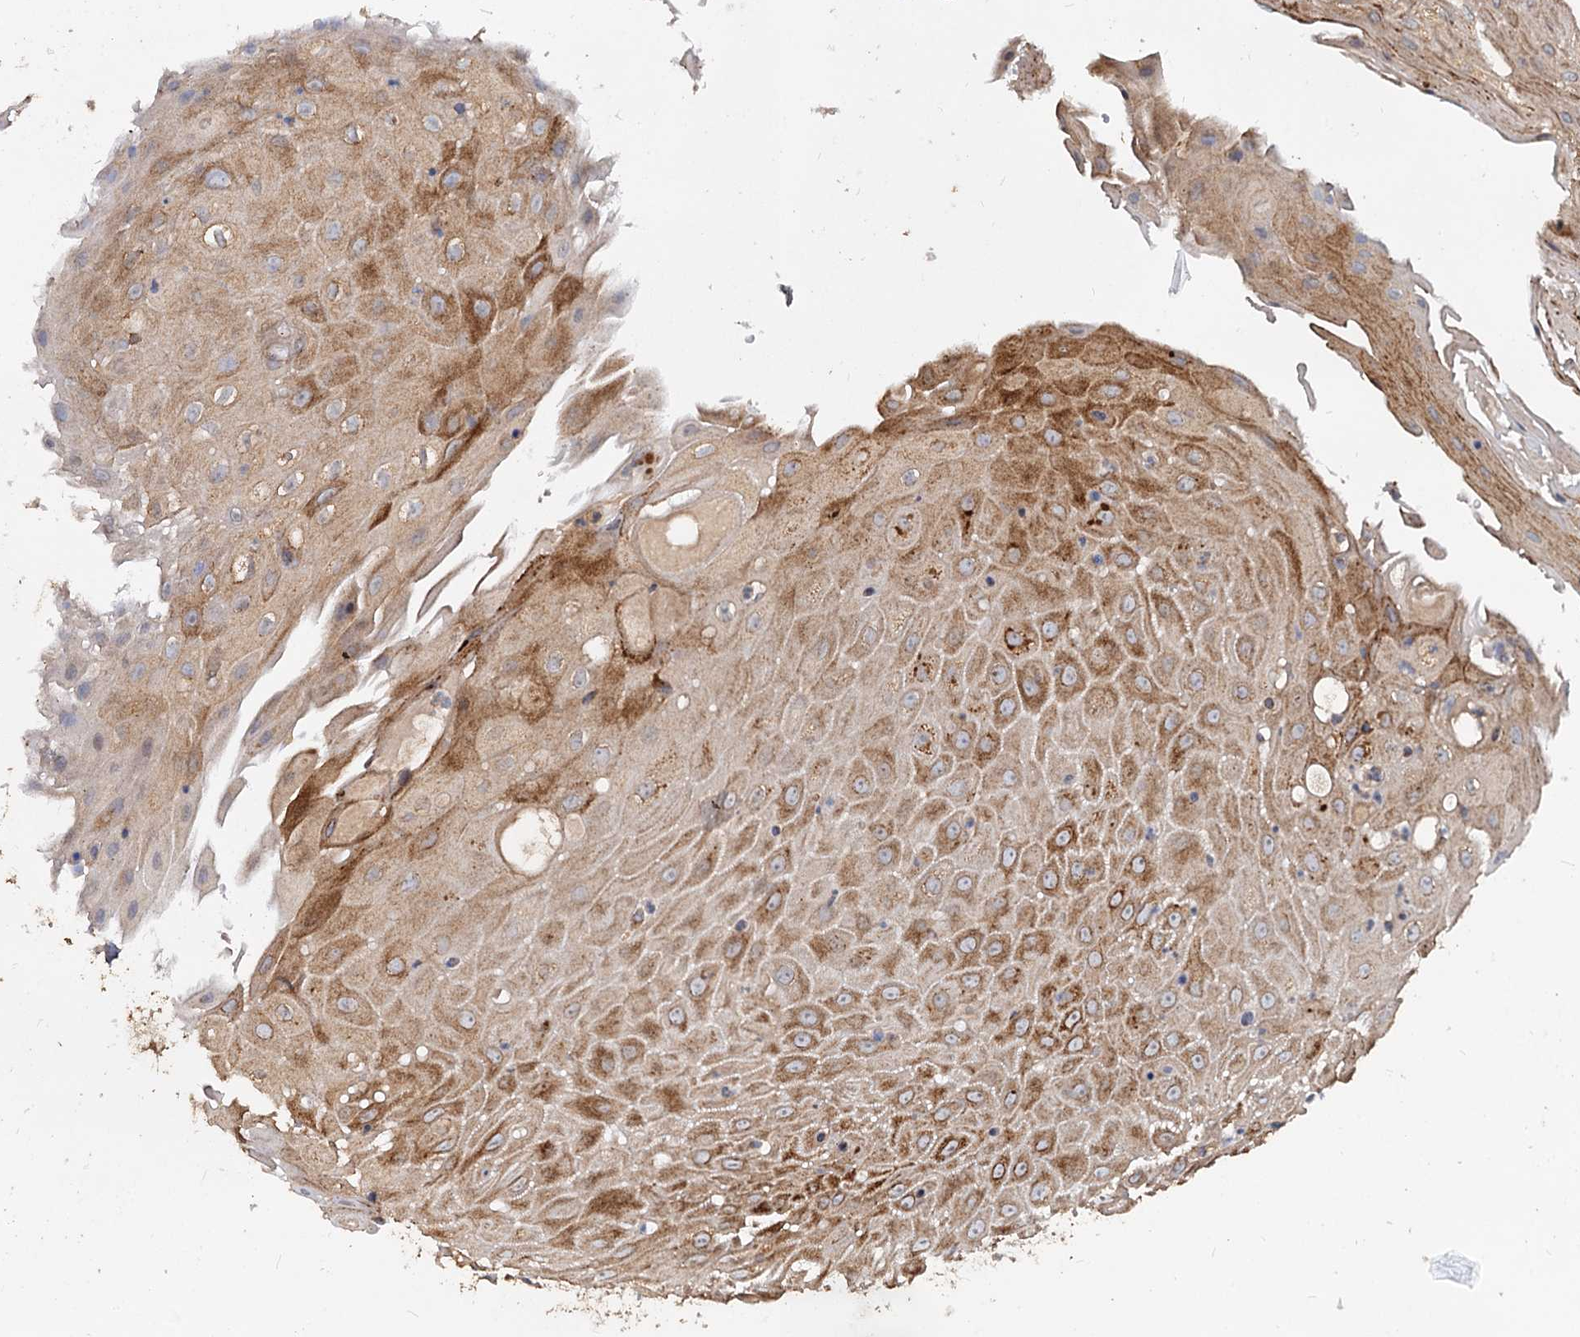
{"staining": {"intensity": "moderate", "quantity": ">75%", "location": "cytoplasmic/membranous"}, "tissue": "oral mucosa", "cell_type": "Squamous epithelial cells", "image_type": "normal", "snomed": [{"axis": "morphology", "description": "Normal tissue, NOS"}, {"axis": "topography", "description": "Skeletal muscle"}, {"axis": "topography", "description": "Oral tissue"}, {"axis": "topography", "description": "Salivary gland"}, {"axis": "topography", "description": "Peripheral nerve tissue"}], "caption": "Oral mucosa stained with immunohistochemistry shows moderate cytoplasmic/membranous positivity in approximately >75% of squamous epithelial cells. The staining is performed using DAB (3,3'-diaminobenzidine) brown chromogen to label protein expression. The nuclei are counter-stained blue using hematoxylin.", "gene": "DEPDC4", "patient": {"sex": "male", "age": 54}}